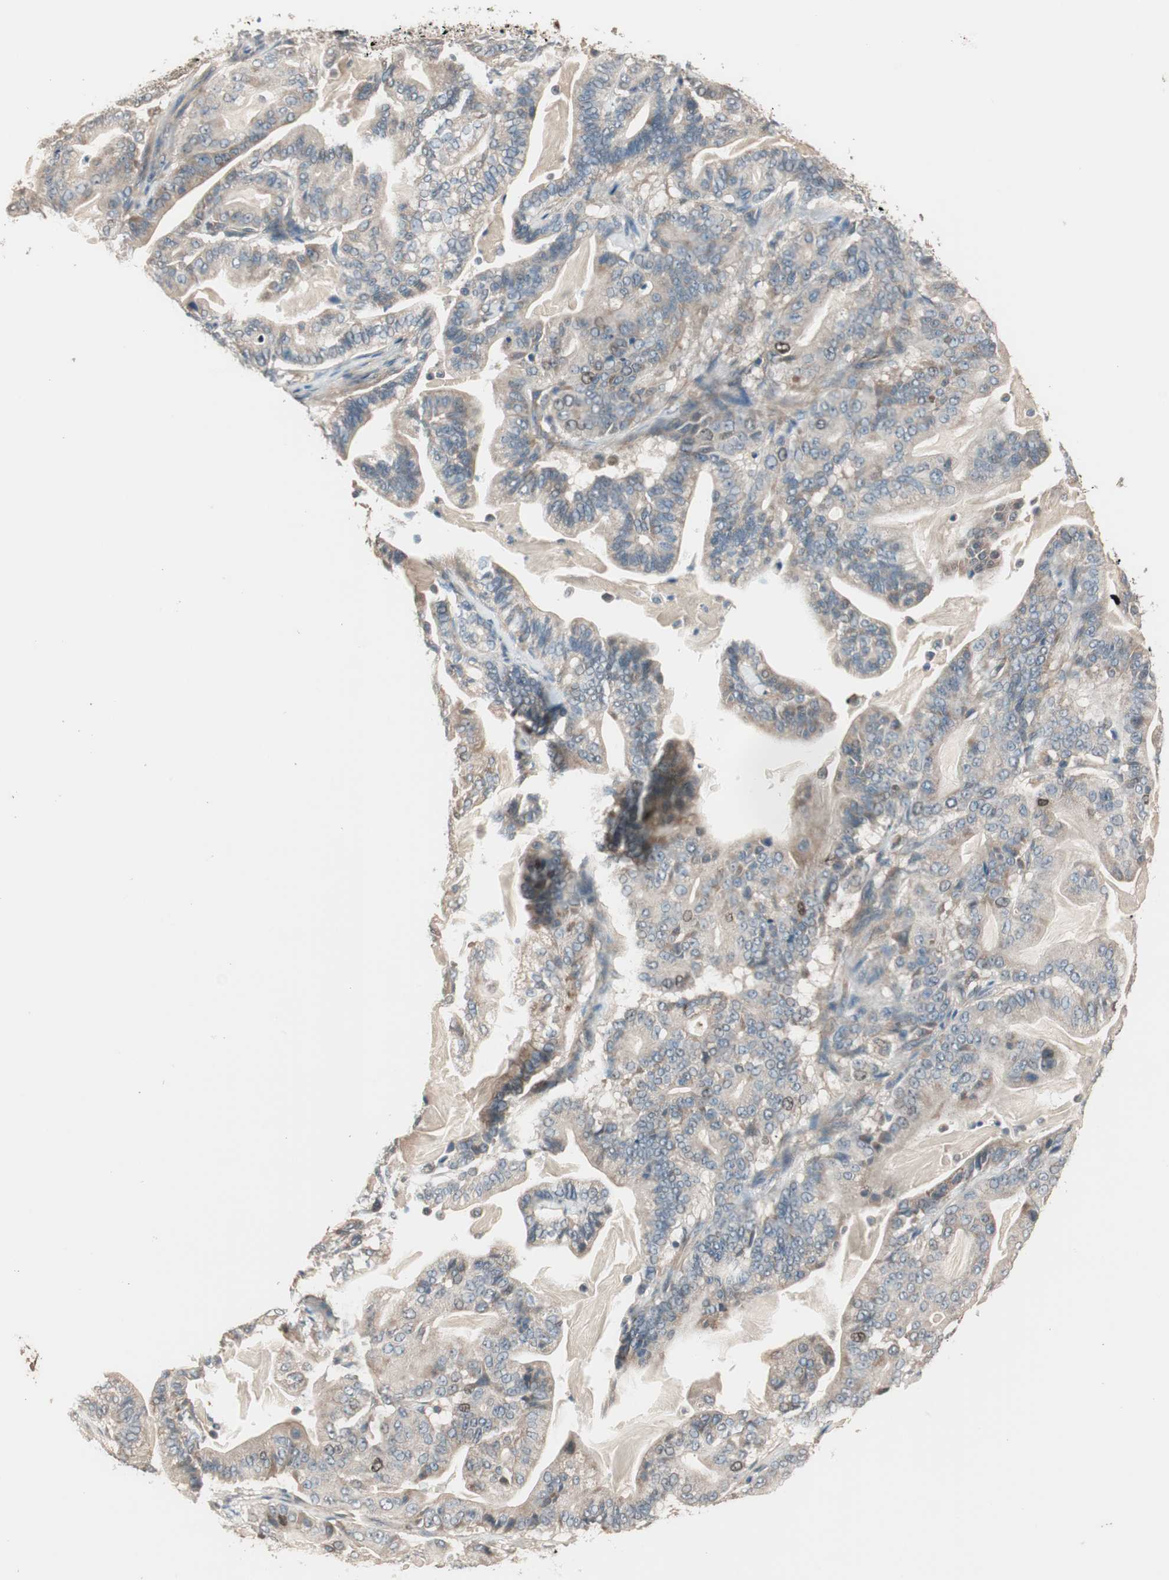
{"staining": {"intensity": "moderate", "quantity": ">75%", "location": "cytoplasmic/membranous"}, "tissue": "pancreatic cancer", "cell_type": "Tumor cells", "image_type": "cancer", "snomed": [{"axis": "morphology", "description": "Adenocarcinoma, NOS"}, {"axis": "topography", "description": "Pancreas"}], "caption": "DAB immunohistochemical staining of human pancreatic cancer exhibits moderate cytoplasmic/membranous protein positivity in approximately >75% of tumor cells.", "gene": "NFRKB", "patient": {"sex": "male", "age": 63}}